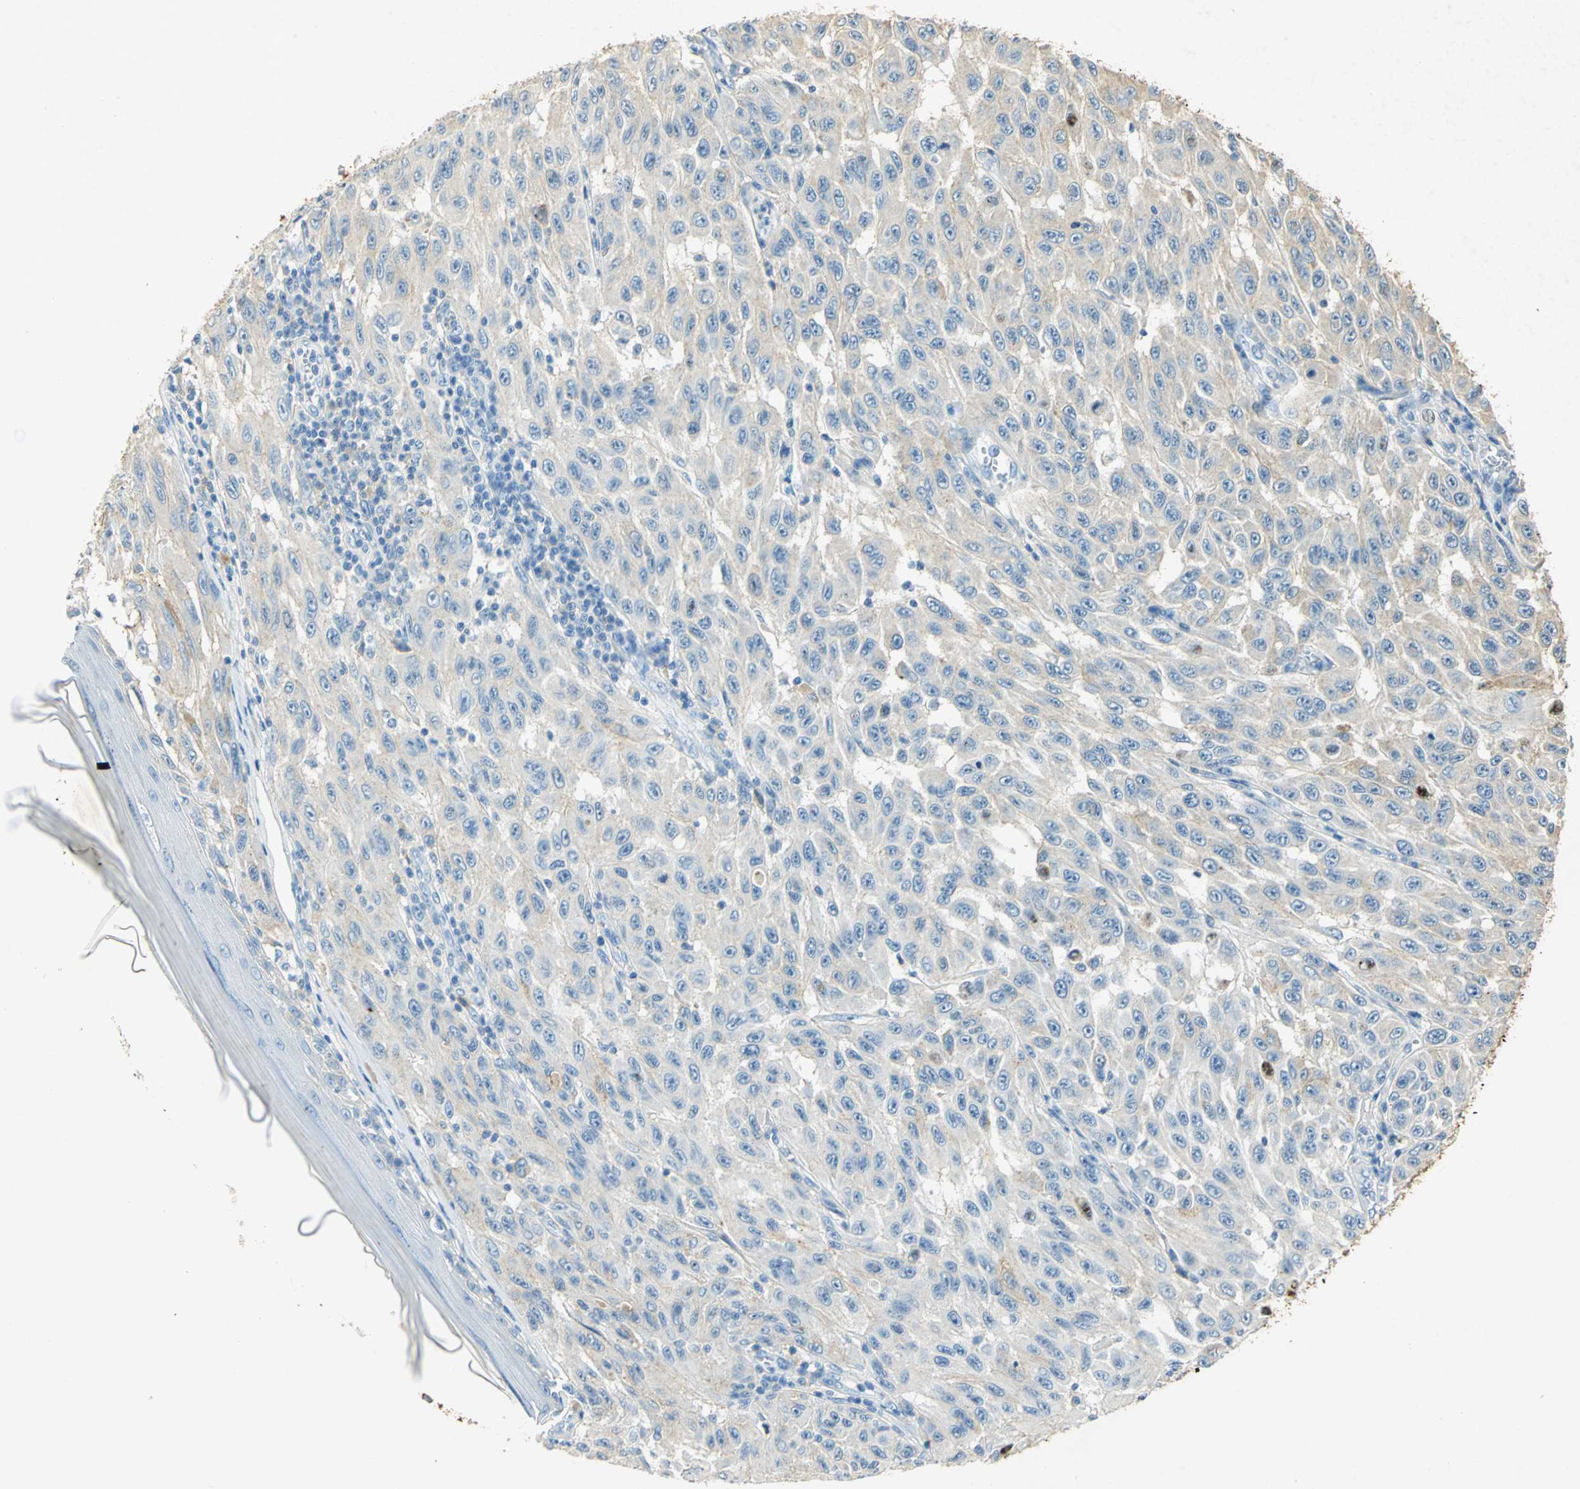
{"staining": {"intensity": "negative", "quantity": "none", "location": "none"}, "tissue": "melanoma", "cell_type": "Tumor cells", "image_type": "cancer", "snomed": [{"axis": "morphology", "description": "Malignant melanoma, NOS"}, {"axis": "topography", "description": "Skin"}], "caption": "A micrograph of melanoma stained for a protein exhibits no brown staining in tumor cells.", "gene": "ANXA4", "patient": {"sex": "male", "age": 30}}